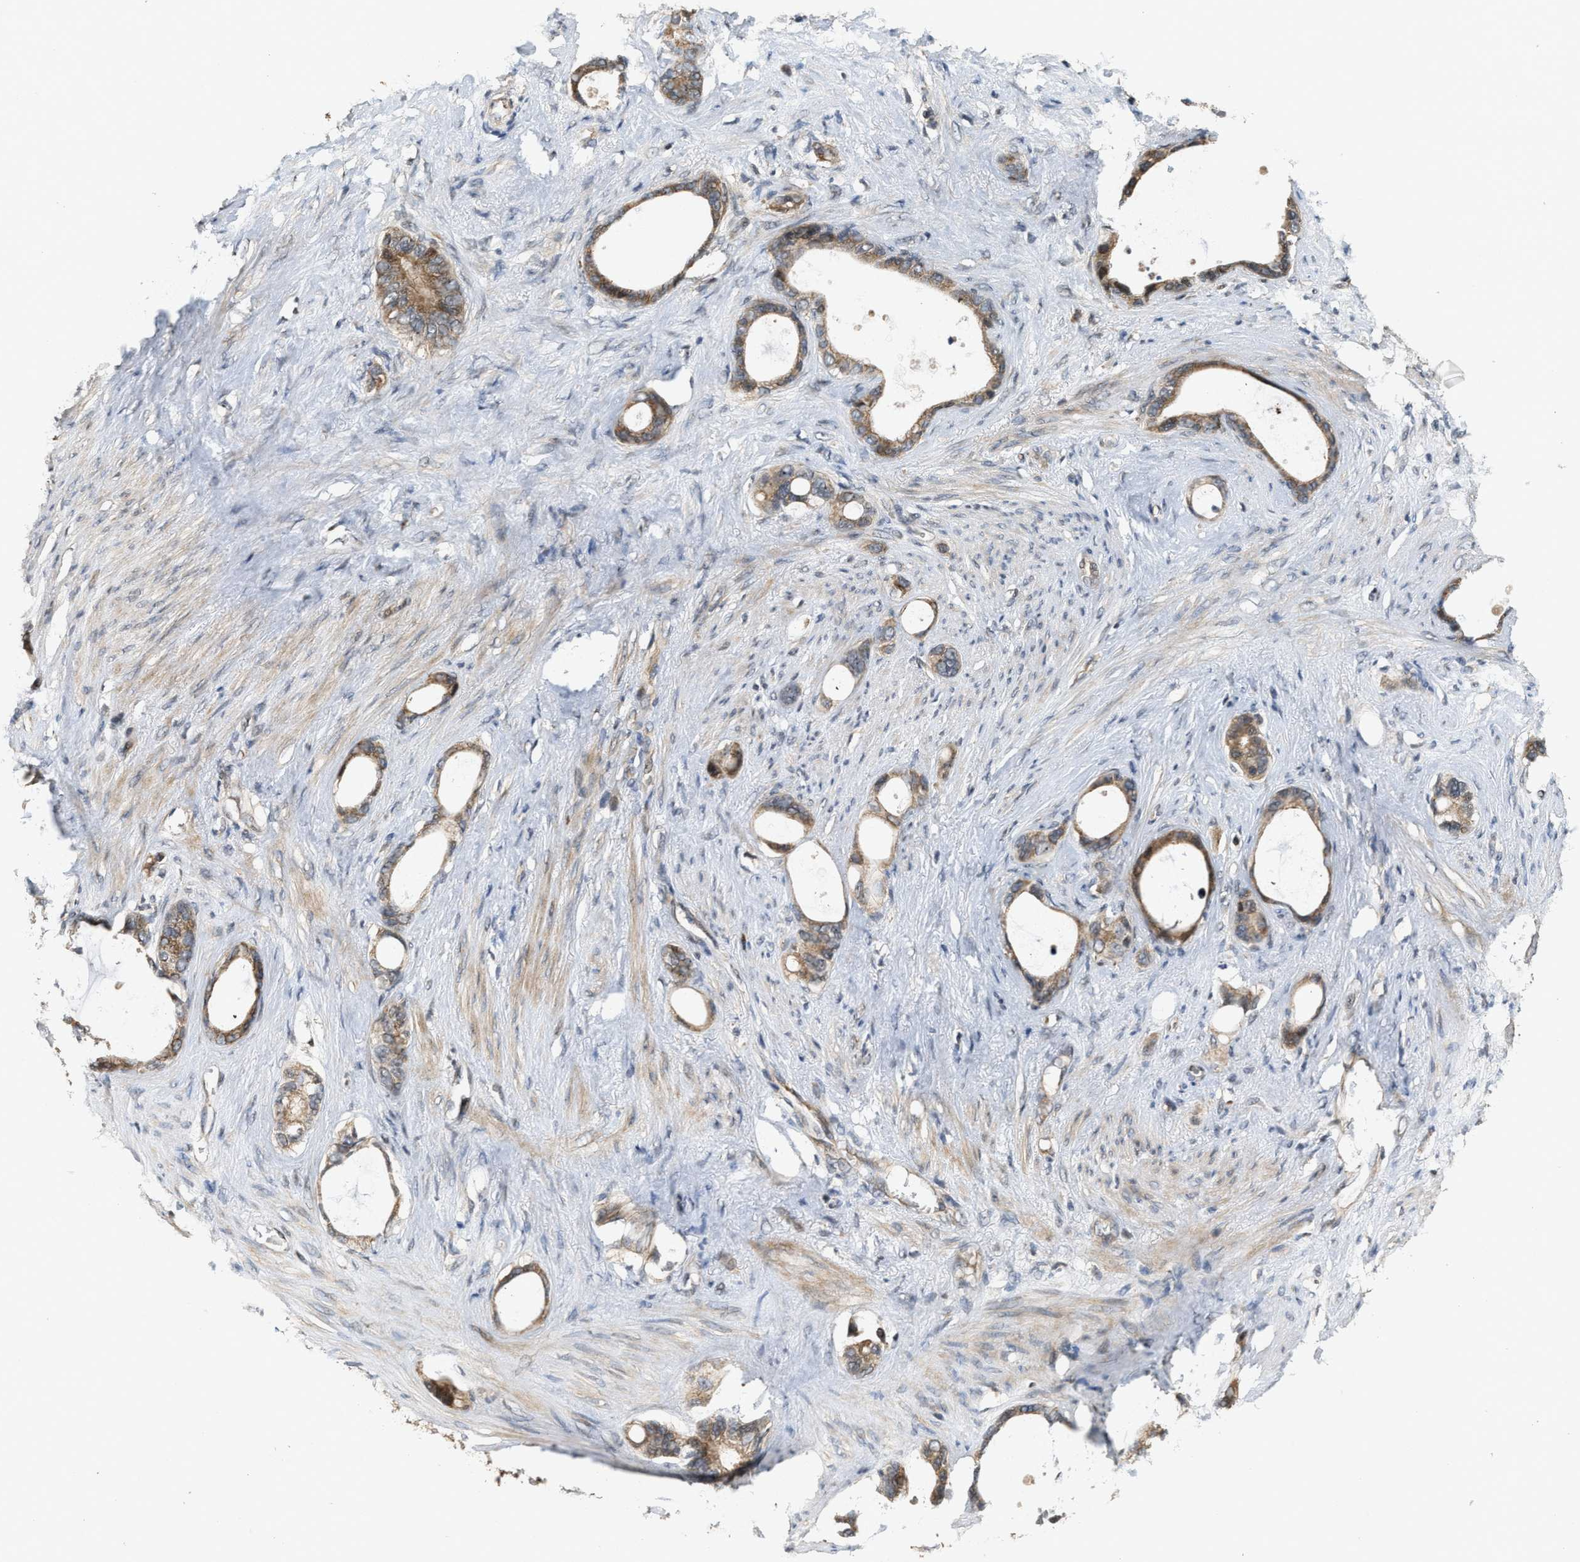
{"staining": {"intensity": "moderate", "quantity": ">75%", "location": "cytoplasmic/membranous"}, "tissue": "stomach cancer", "cell_type": "Tumor cells", "image_type": "cancer", "snomed": [{"axis": "morphology", "description": "Adenocarcinoma, NOS"}, {"axis": "topography", "description": "Stomach"}], "caption": "High-magnification brightfield microscopy of stomach adenocarcinoma stained with DAB (brown) and counterstained with hematoxylin (blue). tumor cells exhibit moderate cytoplasmic/membranous expression is seen in about>75% of cells.", "gene": "ELP2", "patient": {"sex": "female", "age": 75}}